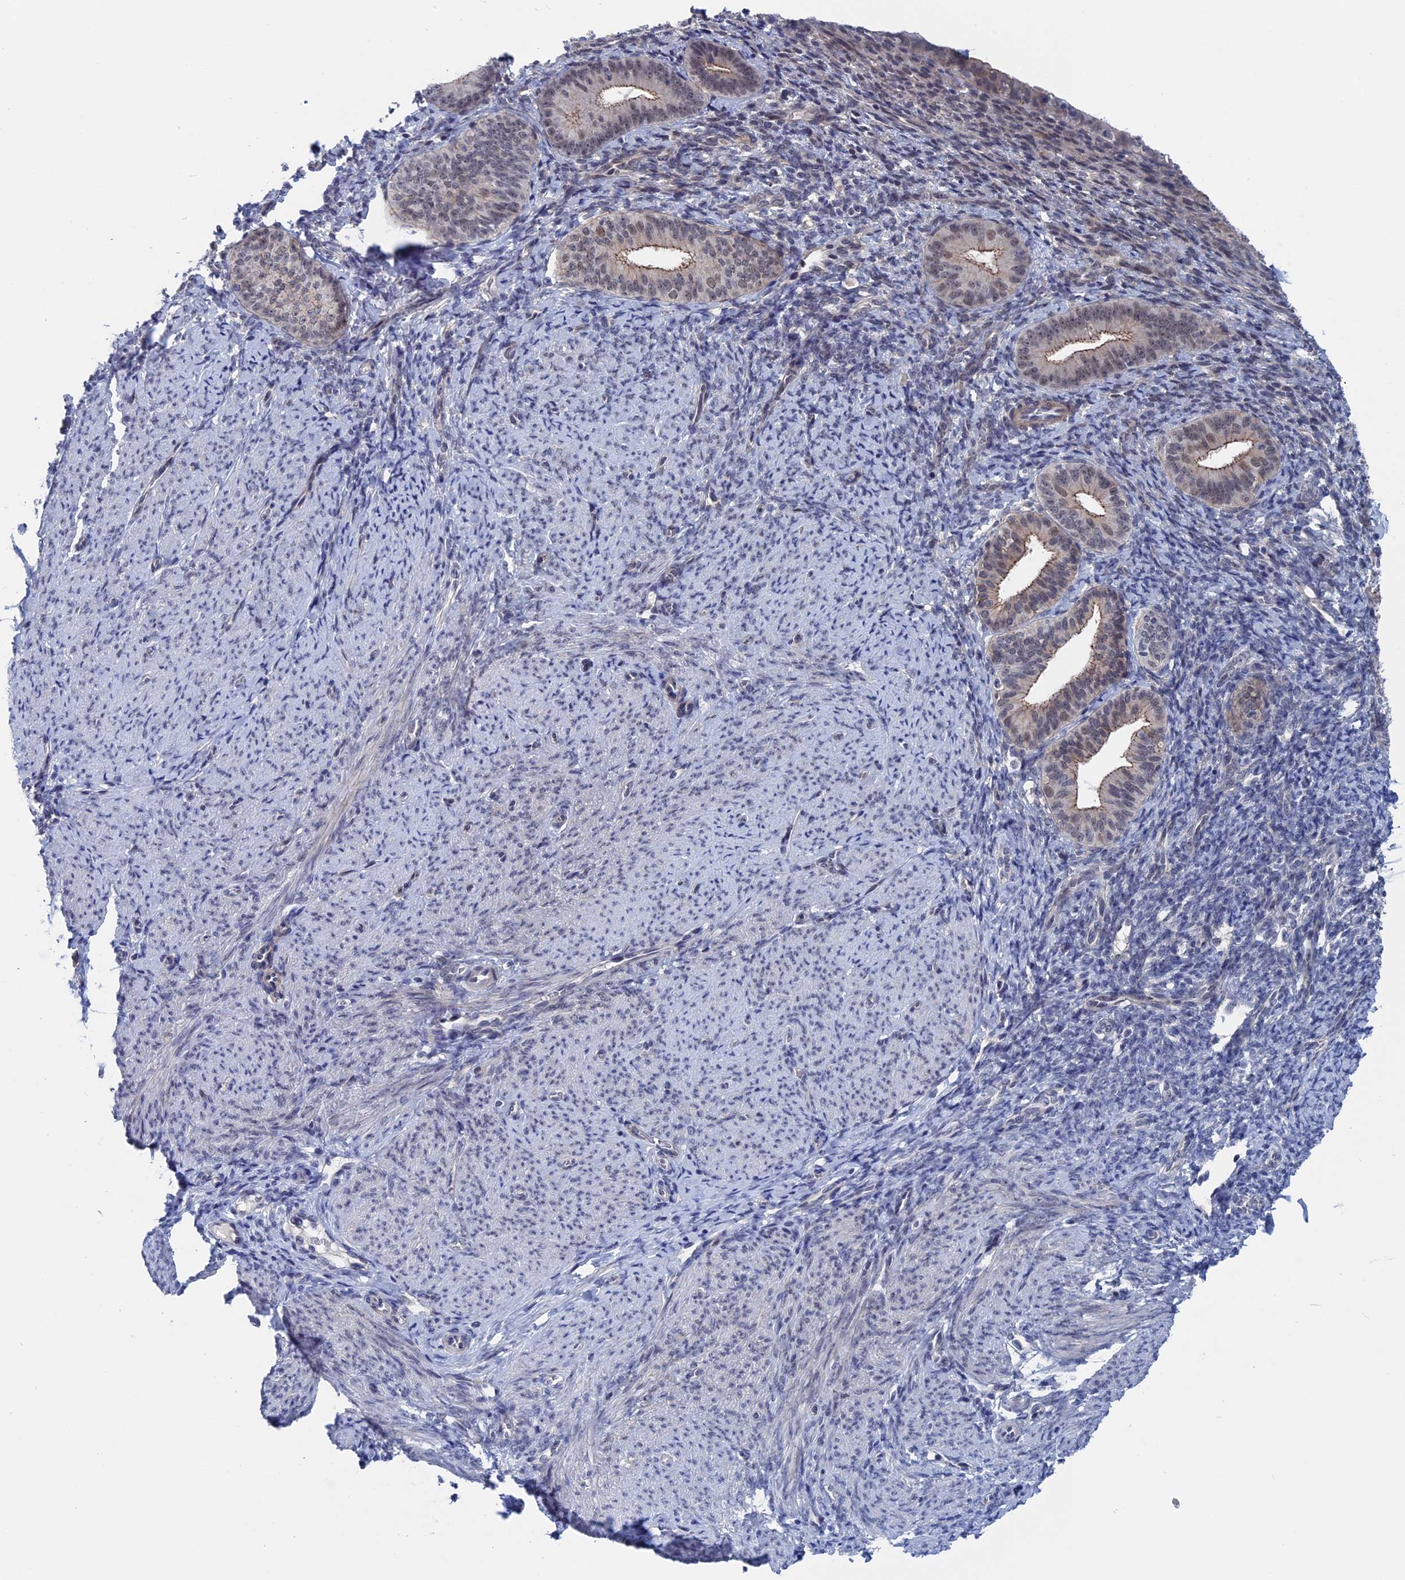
{"staining": {"intensity": "negative", "quantity": "none", "location": "none"}, "tissue": "endometrium", "cell_type": "Cells in endometrial stroma", "image_type": "normal", "snomed": [{"axis": "morphology", "description": "Normal tissue, NOS"}, {"axis": "topography", "description": "Endometrium"}], "caption": "The photomicrograph displays no significant staining in cells in endometrial stroma of endometrium.", "gene": "MARCHF3", "patient": {"sex": "female", "age": 65}}